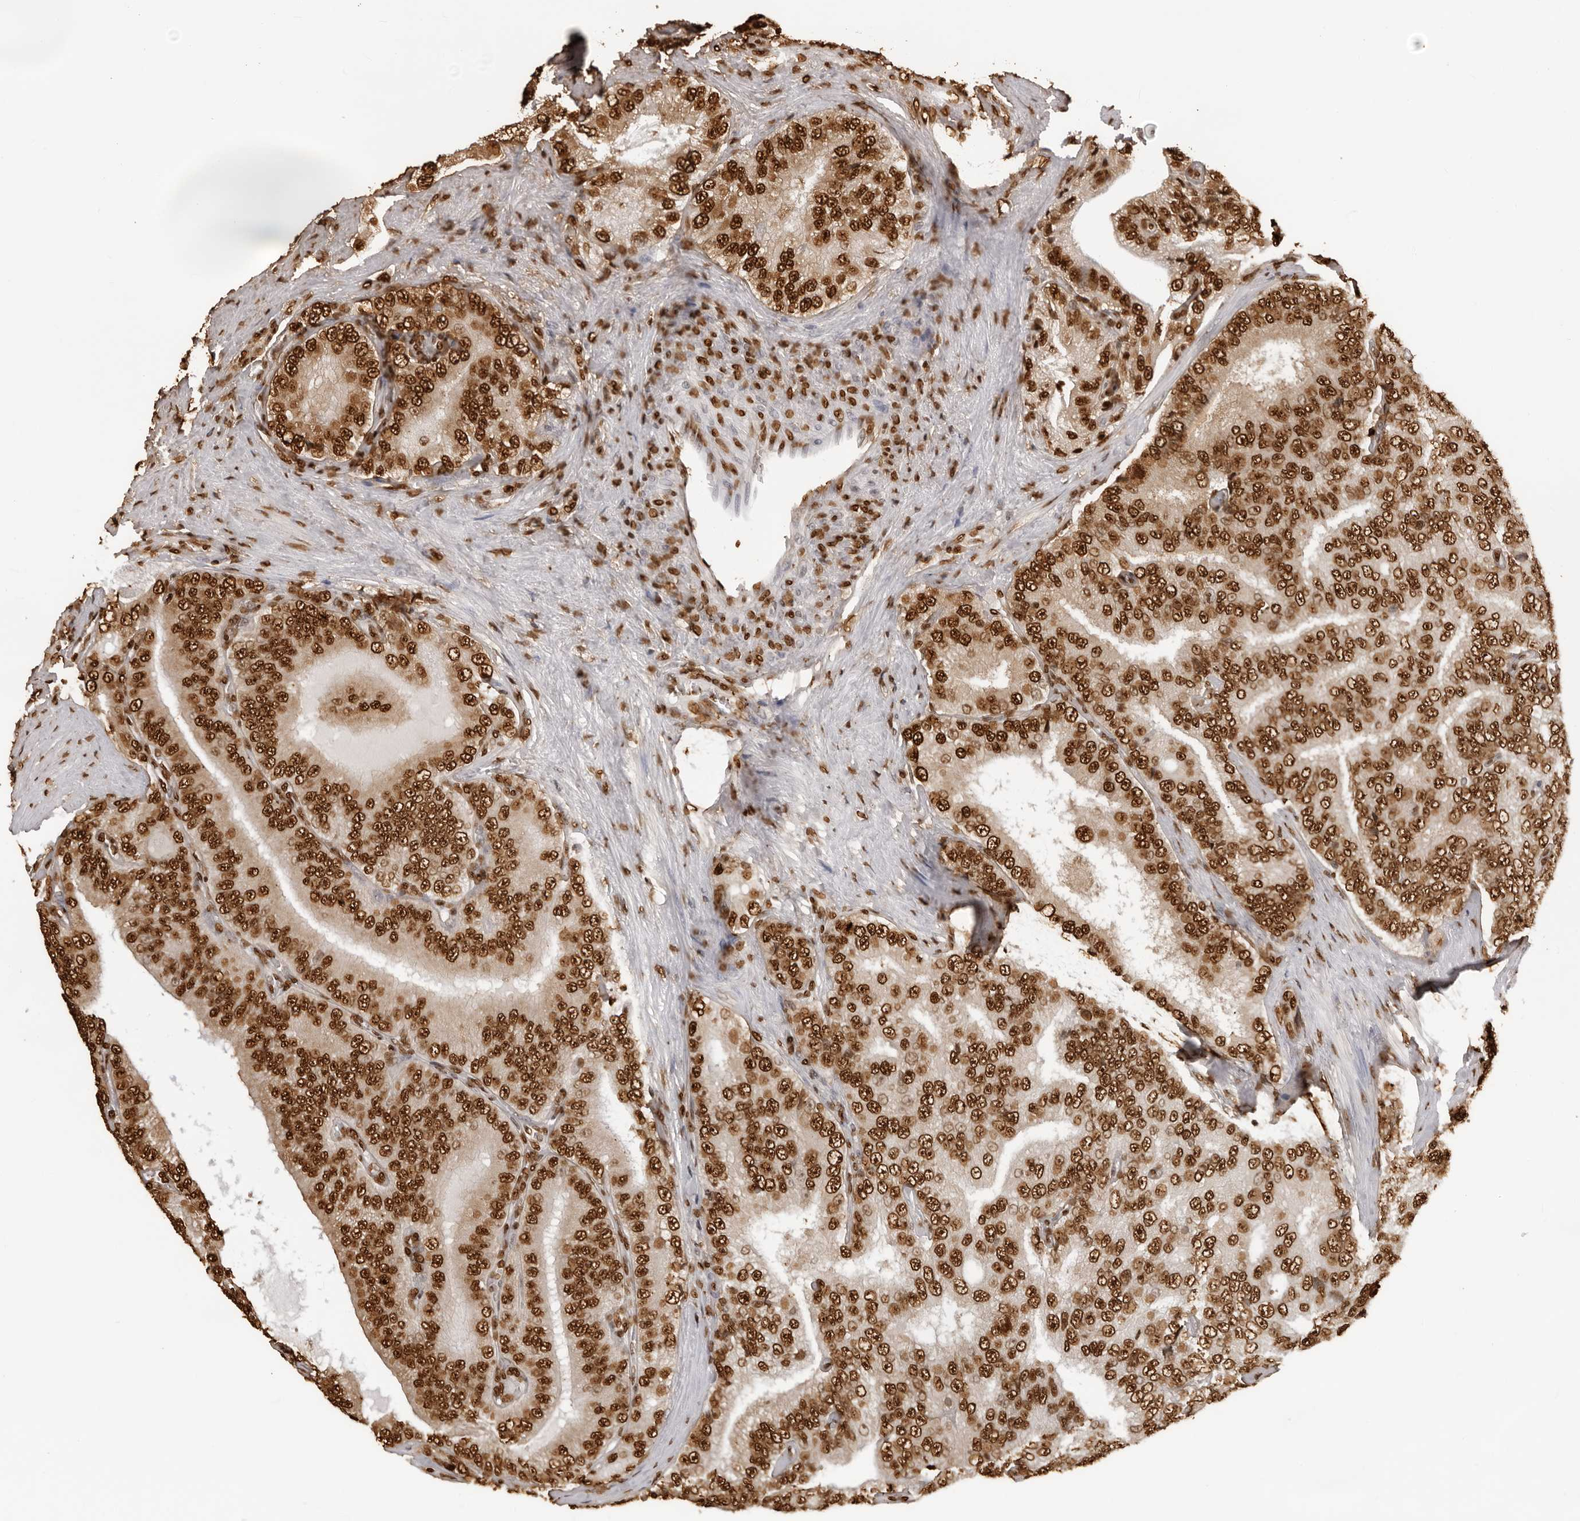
{"staining": {"intensity": "strong", "quantity": ">75%", "location": "nuclear"}, "tissue": "prostate cancer", "cell_type": "Tumor cells", "image_type": "cancer", "snomed": [{"axis": "morphology", "description": "Adenocarcinoma, High grade"}, {"axis": "topography", "description": "Prostate"}], "caption": "Strong nuclear protein staining is present in approximately >75% of tumor cells in prostate adenocarcinoma (high-grade). (DAB IHC with brightfield microscopy, high magnification).", "gene": "ZFP91", "patient": {"sex": "male", "age": 58}}